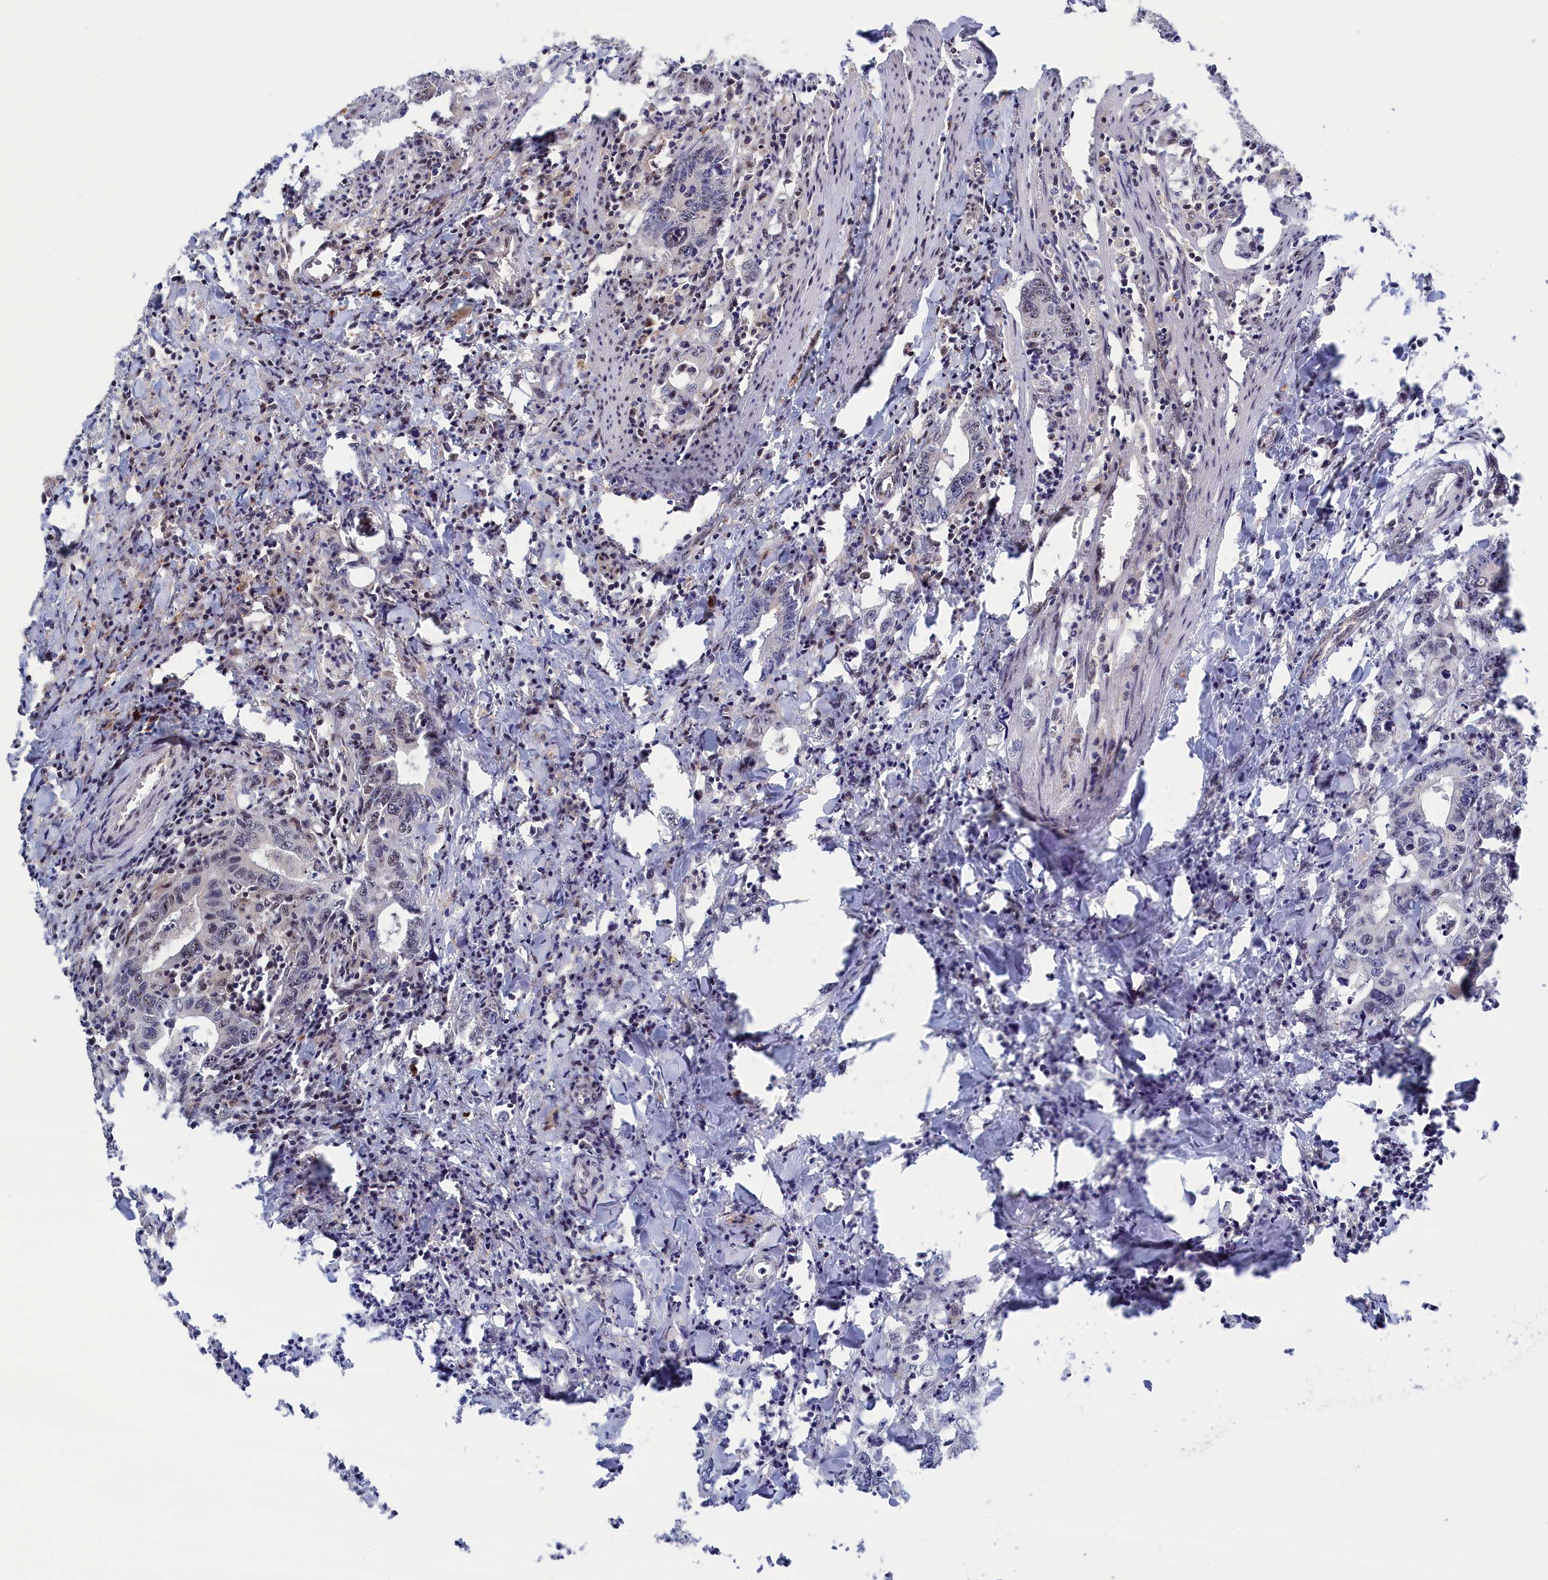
{"staining": {"intensity": "weak", "quantity": "25%-75%", "location": "nuclear"}, "tissue": "colorectal cancer", "cell_type": "Tumor cells", "image_type": "cancer", "snomed": [{"axis": "morphology", "description": "Adenocarcinoma, NOS"}, {"axis": "topography", "description": "Colon"}], "caption": "Protein expression by immunohistochemistry reveals weak nuclear positivity in about 25%-75% of tumor cells in colorectal adenocarcinoma.", "gene": "TAB1", "patient": {"sex": "female", "age": 75}}